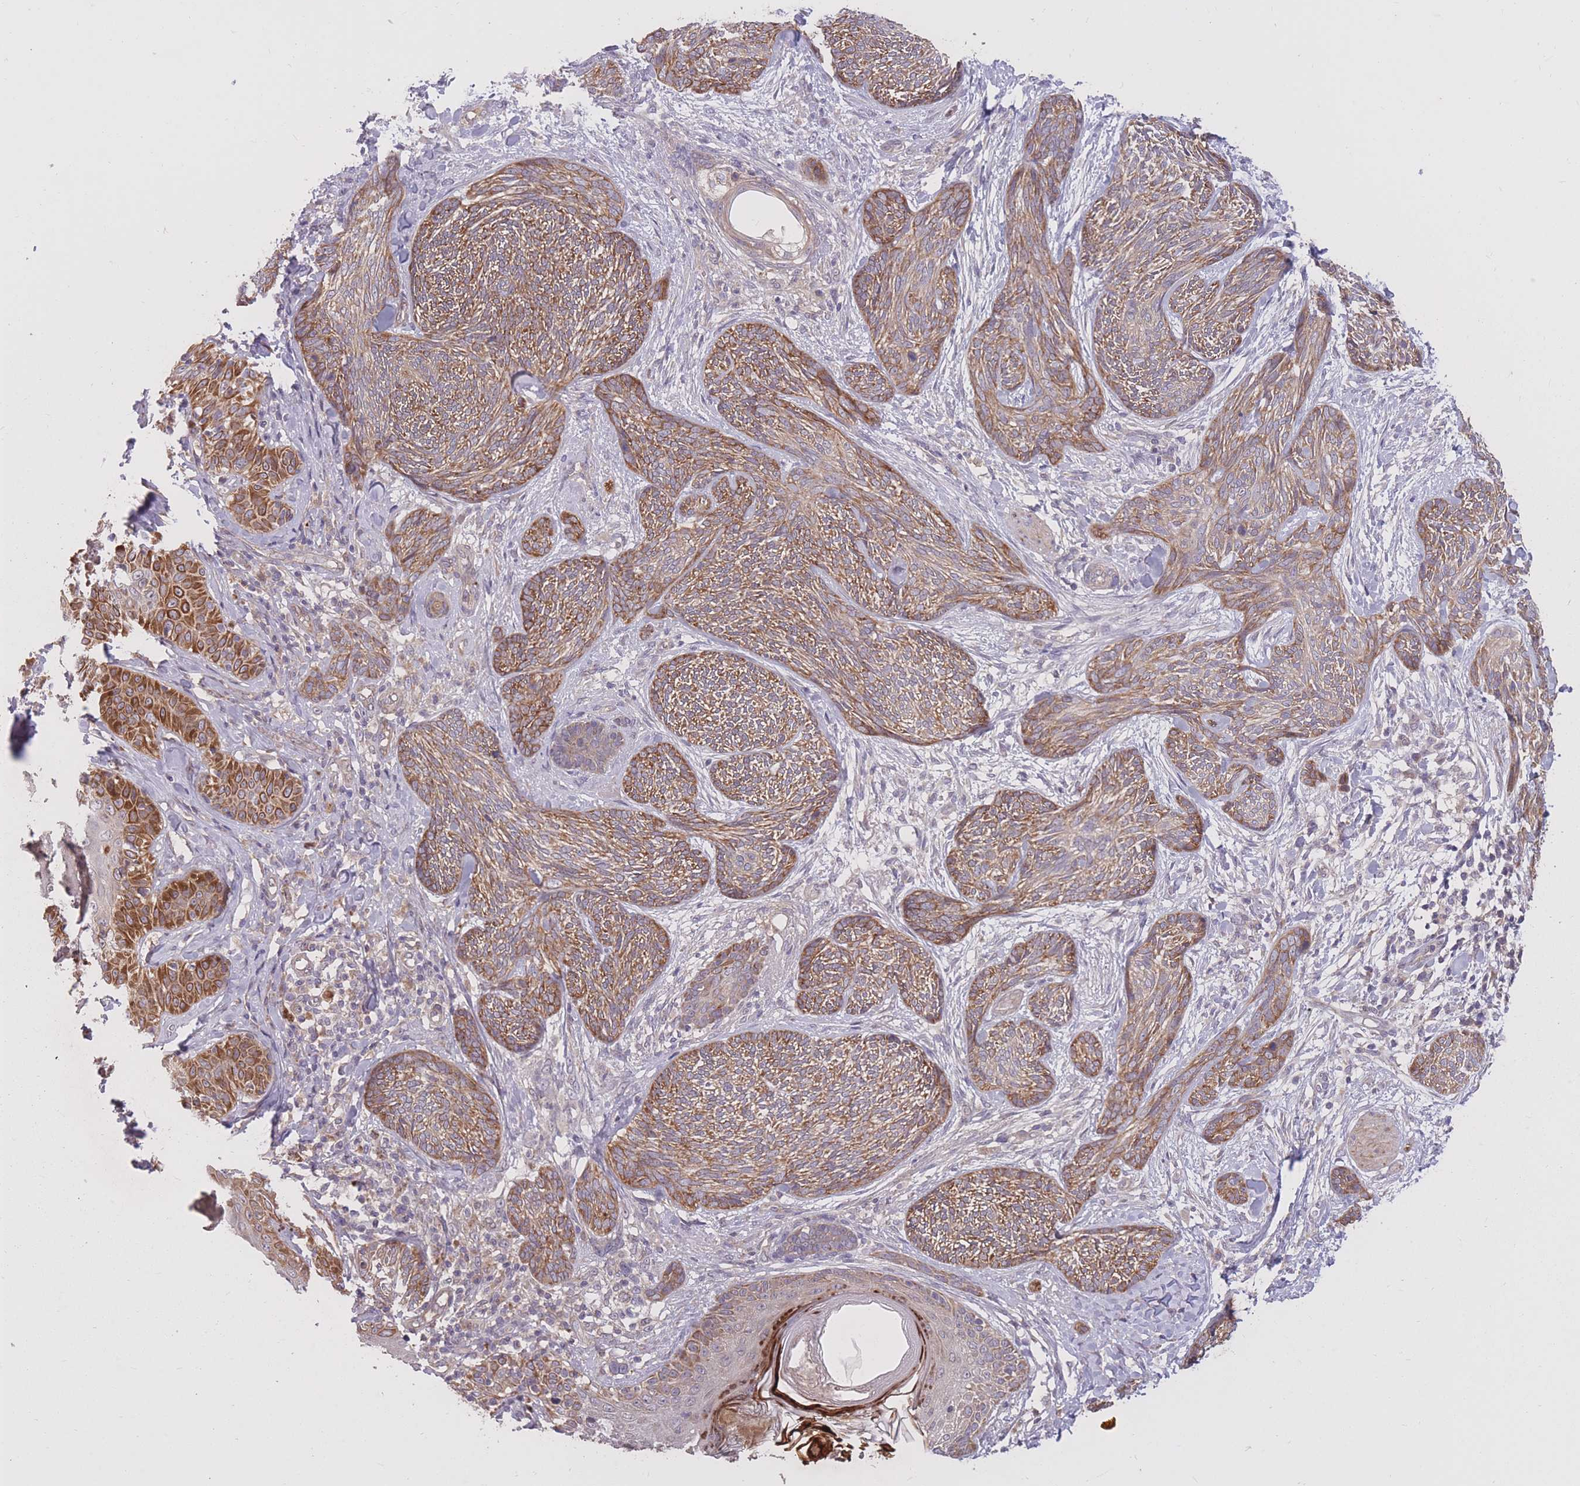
{"staining": {"intensity": "moderate", "quantity": ">75%", "location": "cytoplasmic/membranous"}, "tissue": "skin cancer", "cell_type": "Tumor cells", "image_type": "cancer", "snomed": [{"axis": "morphology", "description": "Basal cell carcinoma"}, {"axis": "topography", "description": "Skin"}], "caption": "This is an image of immunohistochemistry staining of skin cancer, which shows moderate expression in the cytoplasmic/membranous of tumor cells.", "gene": "IGF2BP2", "patient": {"sex": "male", "age": 73}}